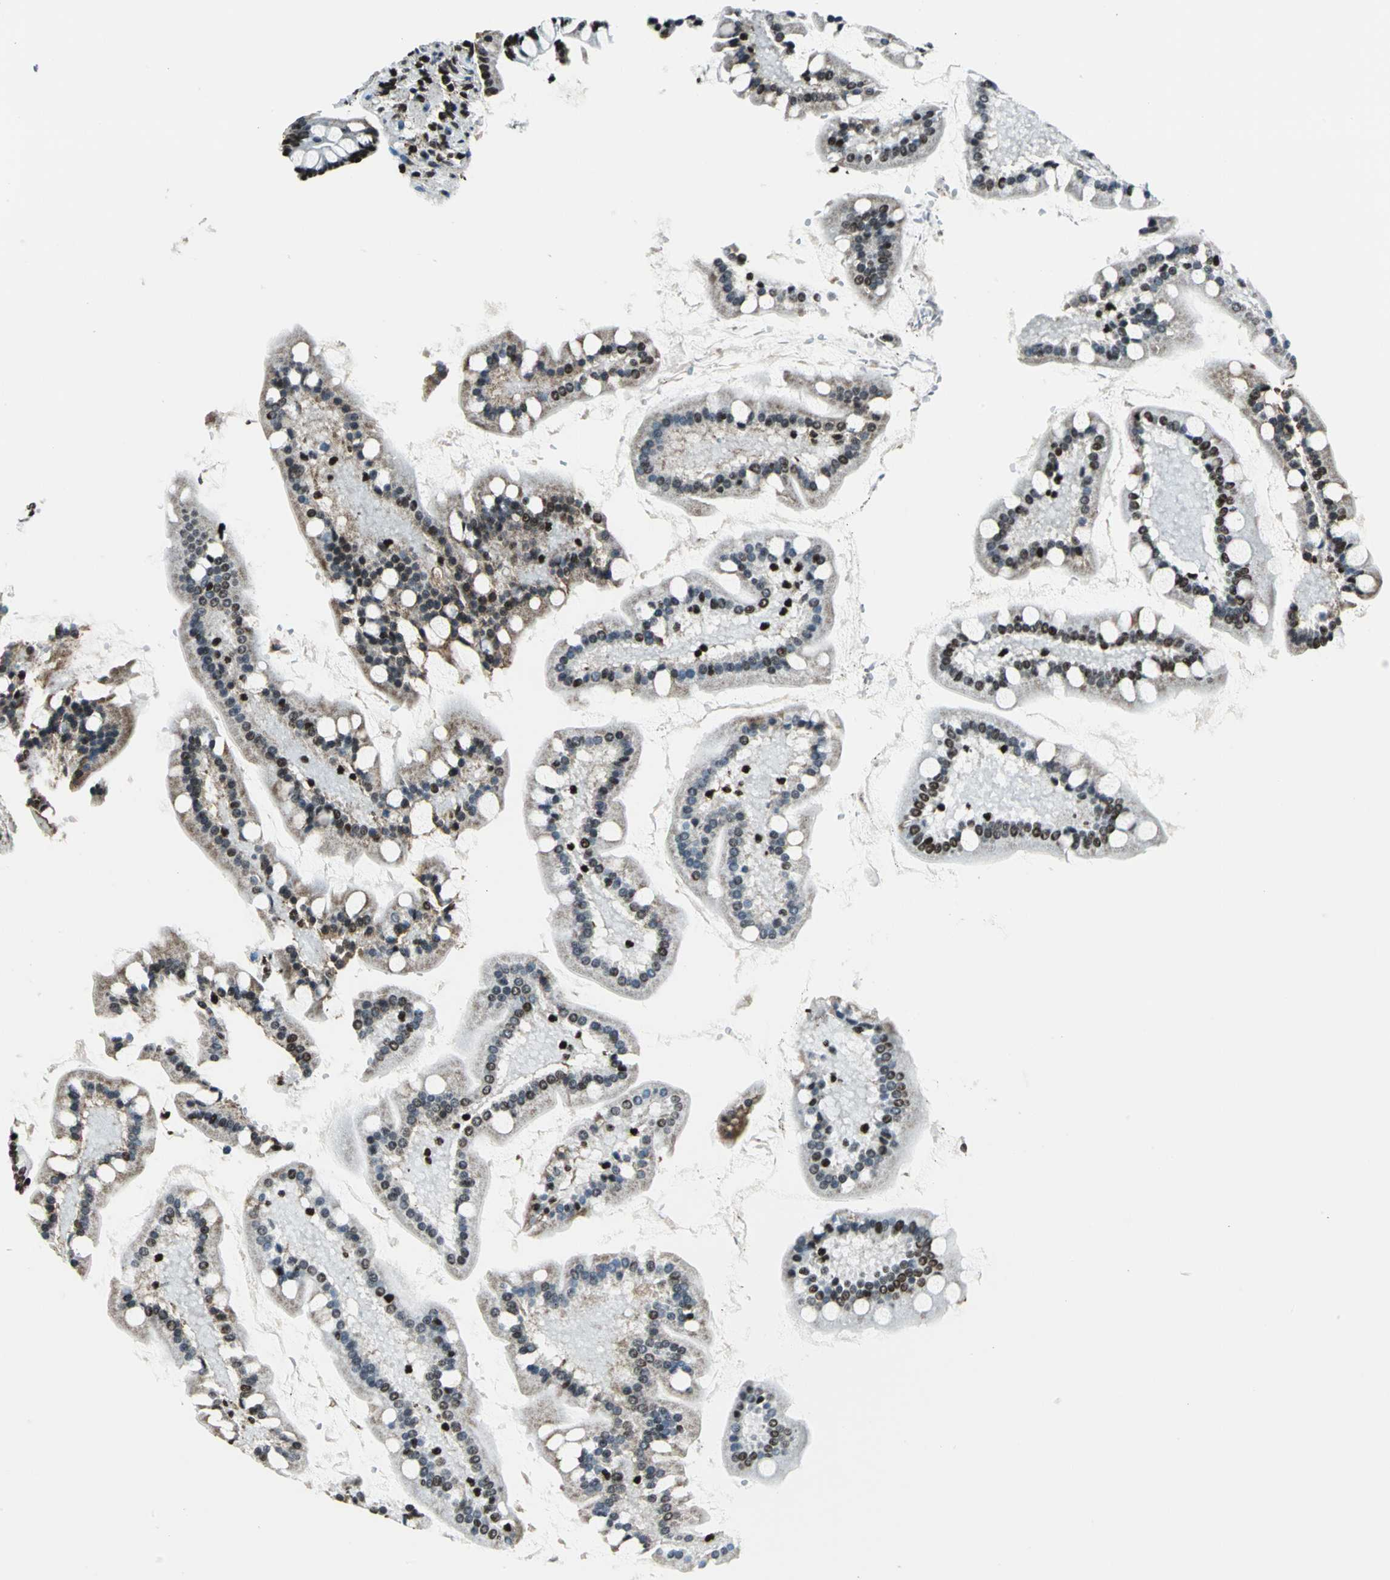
{"staining": {"intensity": "strong", "quantity": "<25%", "location": "cytoplasmic/membranous,nuclear"}, "tissue": "small intestine", "cell_type": "Glandular cells", "image_type": "normal", "snomed": [{"axis": "morphology", "description": "Normal tissue, NOS"}, {"axis": "topography", "description": "Small intestine"}], "caption": "Protein staining demonstrates strong cytoplasmic/membranous,nuclear staining in approximately <25% of glandular cells in unremarkable small intestine.", "gene": "APEX1", "patient": {"sex": "male", "age": 41}}